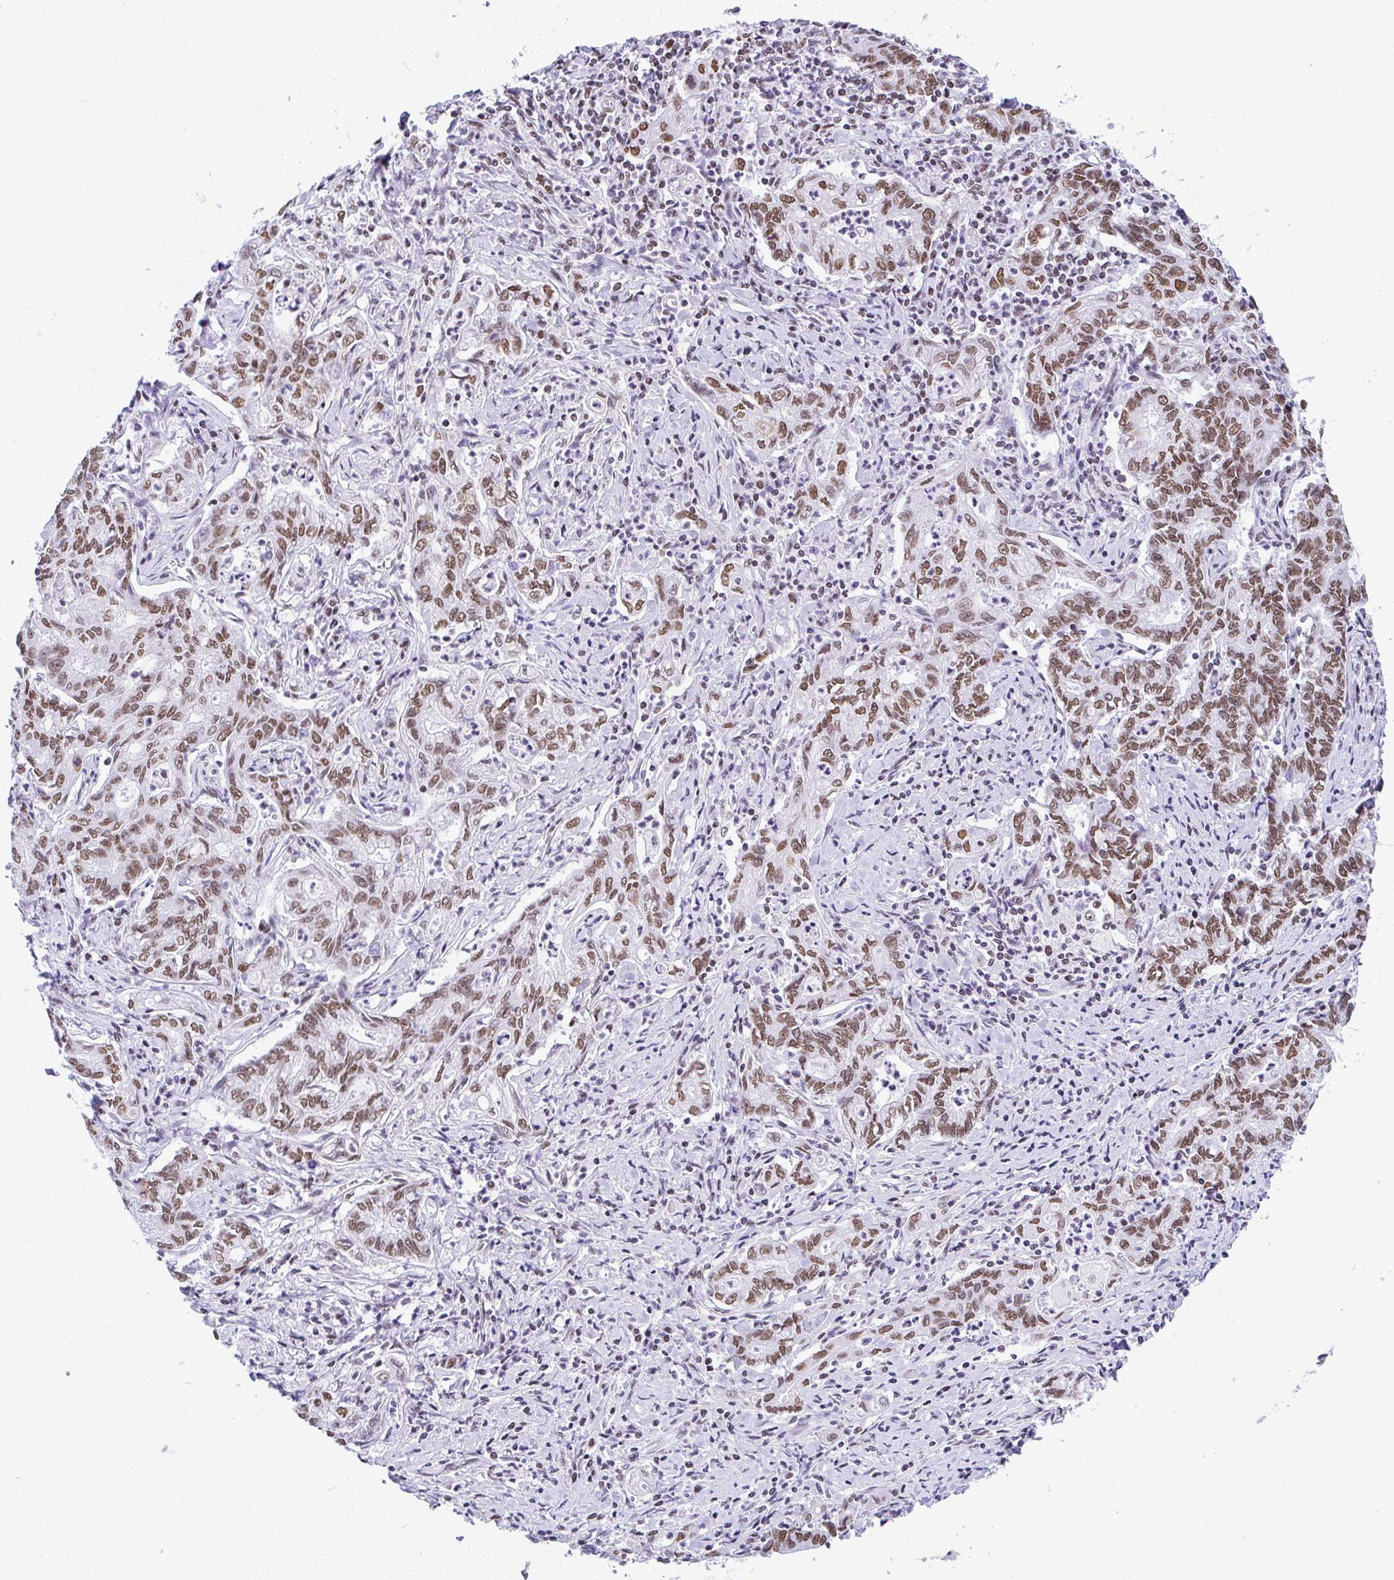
{"staining": {"intensity": "moderate", "quantity": ">75%", "location": "nuclear"}, "tissue": "stomach cancer", "cell_type": "Tumor cells", "image_type": "cancer", "snomed": [{"axis": "morphology", "description": "Adenocarcinoma, NOS"}, {"axis": "topography", "description": "Stomach, upper"}], "caption": "Protein expression analysis of adenocarcinoma (stomach) shows moderate nuclear expression in about >75% of tumor cells.", "gene": "DDX52", "patient": {"sex": "female", "age": 79}}